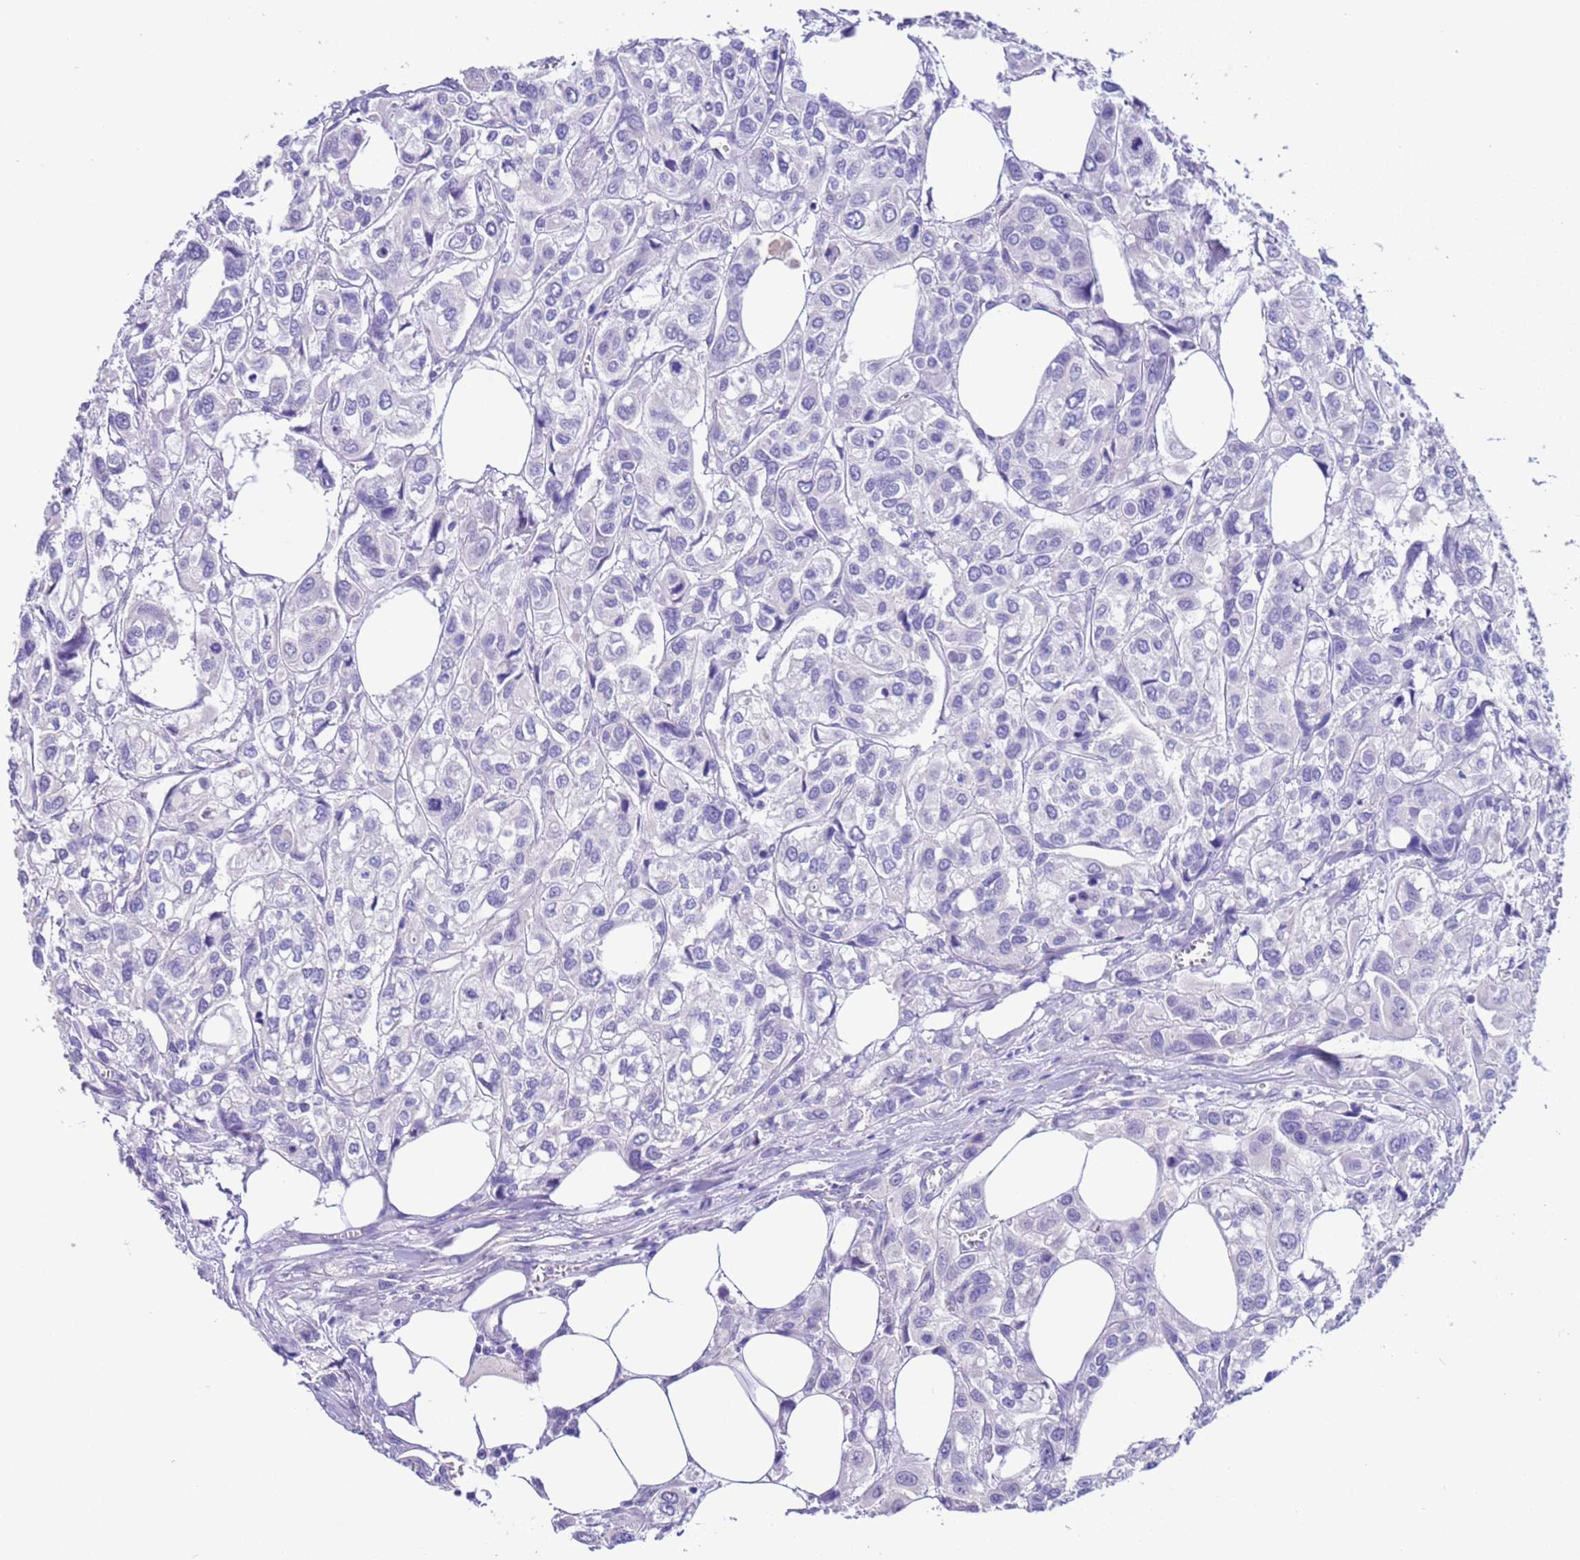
{"staining": {"intensity": "negative", "quantity": "none", "location": "none"}, "tissue": "urothelial cancer", "cell_type": "Tumor cells", "image_type": "cancer", "snomed": [{"axis": "morphology", "description": "Urothelial carcinoma, High grade"}, {"axis": "topography", "description": "Urinary bladder"}], "caption": "An immunohistochemistry (IHC) photomicrograph of urothelial carcinoma (high-grade) is shown. There is no staining in tumor cells of urothelial carcinoma (high-grade).", "gene": "CPB1", "patient": {"sex": "male", "age": 67}}